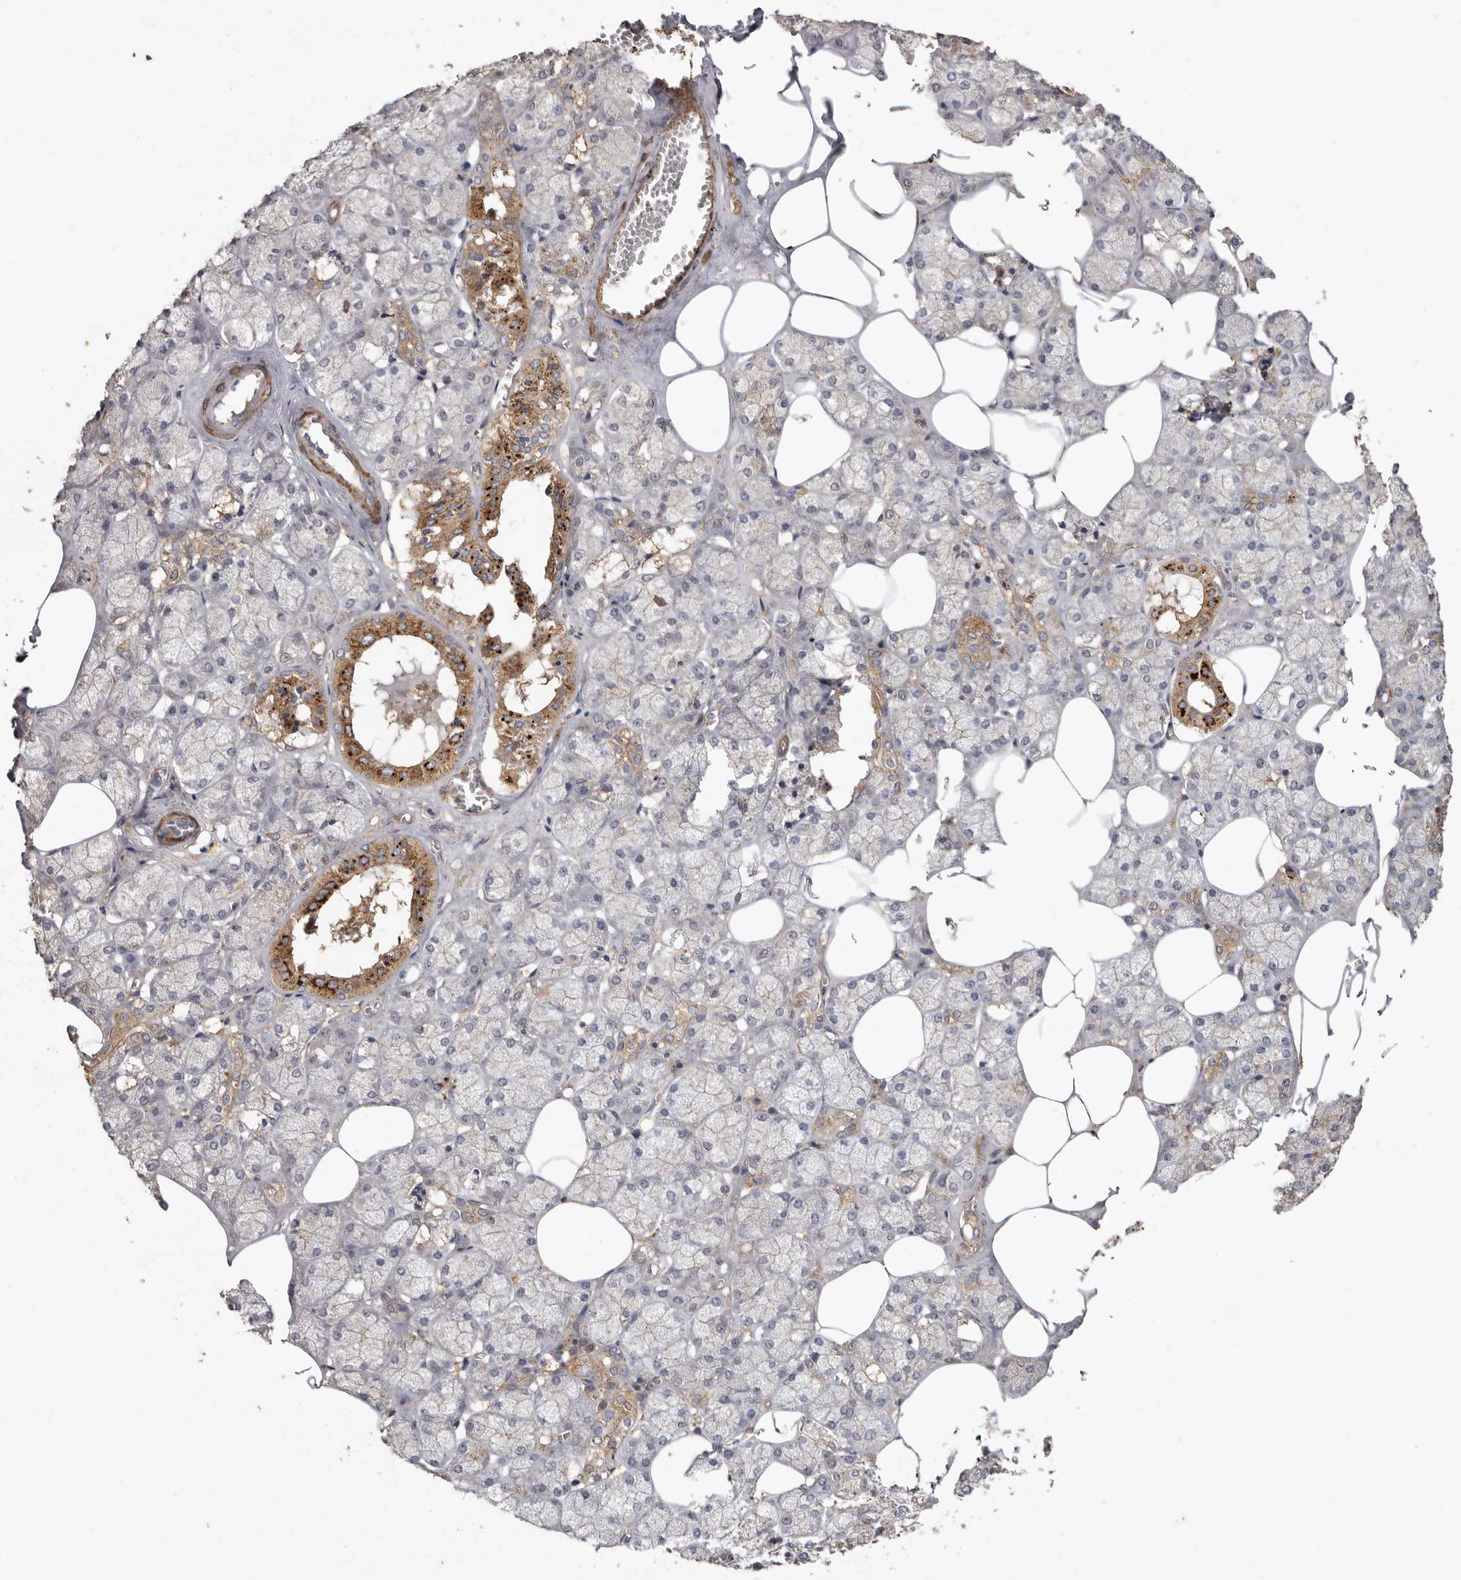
{"staining": {"intensity": "moderate", "quantity": "25%-75%", "location": "cytoplasmic/membranous"}, "tissue": "salivary gland", "cell_type": "Glandular cells", "image_type": "normal", "snomed": [{"axis": "morphology", "description": "Normal tissue, NOS"}, {"axis": "topography", "description": "Salivary gland"}], "caption": "Glandular cells demonstrate medium levels of moderate cytoplasmic/membranous staining in about 25%-75% of cells in benign salivary gland. (brown staining indicates protein expression, while blue staining denotes nuclei).", "gene": "RWDD1", "patient": {"sex": "male", "age": 62}}